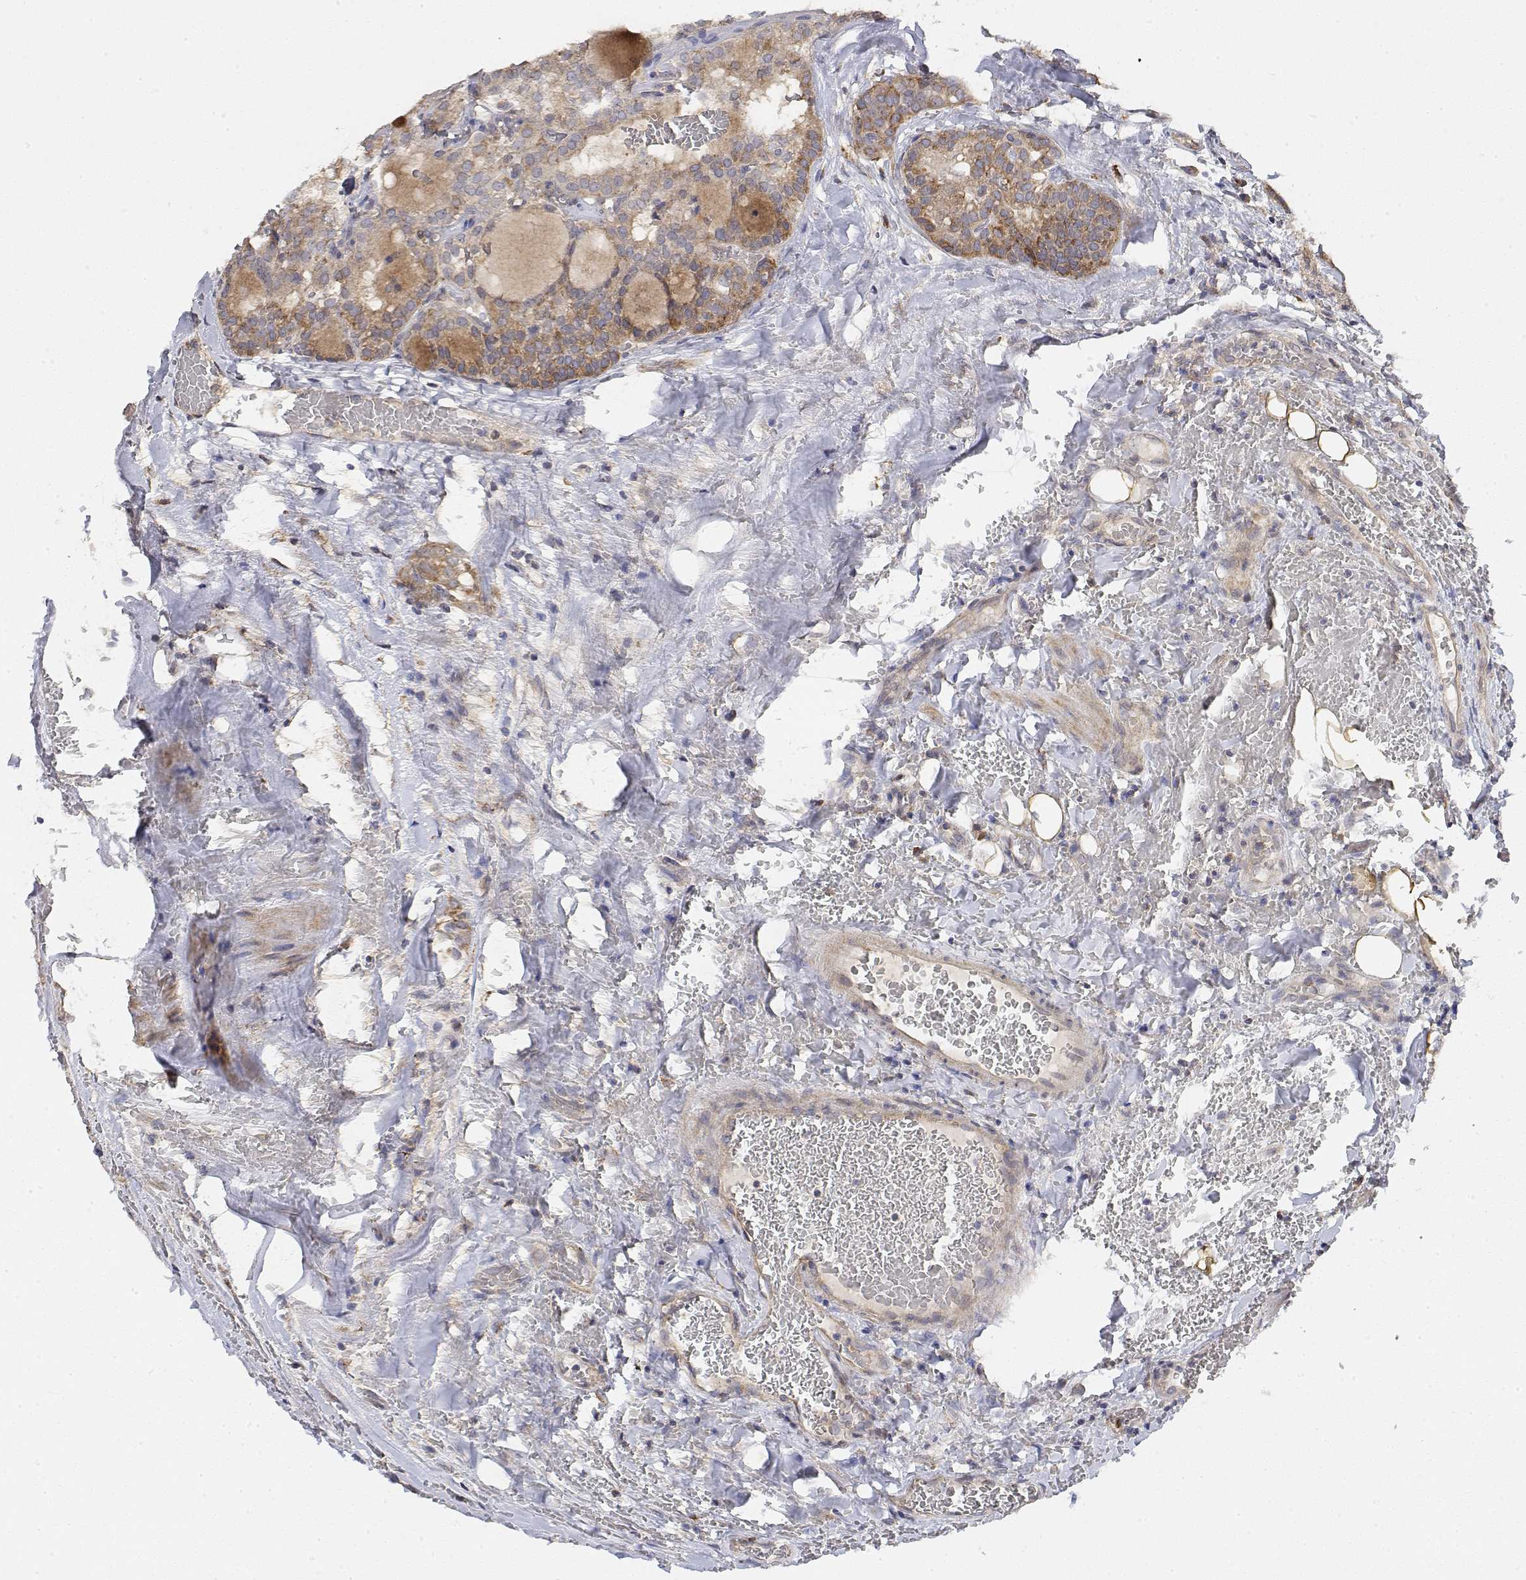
{"staining": {"intensity": "moderate", "quantity": "25%-75%", "location": "cytoplasmic/membranous"}, "tissue": "thyroid cancer", "cell_type": "Tumor cells", "image_type": "cancer", "snomed": [{"axis": "morphology", "description": "Papillary adenocarcinoma, NOS"}, {"axis": "topography", "description": "Thyroid gland"}], "caption": "Thyroid cancer stained for a protein demonstrates moderate cytoplasmic/membranous positivity in tumor cells.", "gene": "LONRF3", "patient": {"sex": "male", "age": 20}}